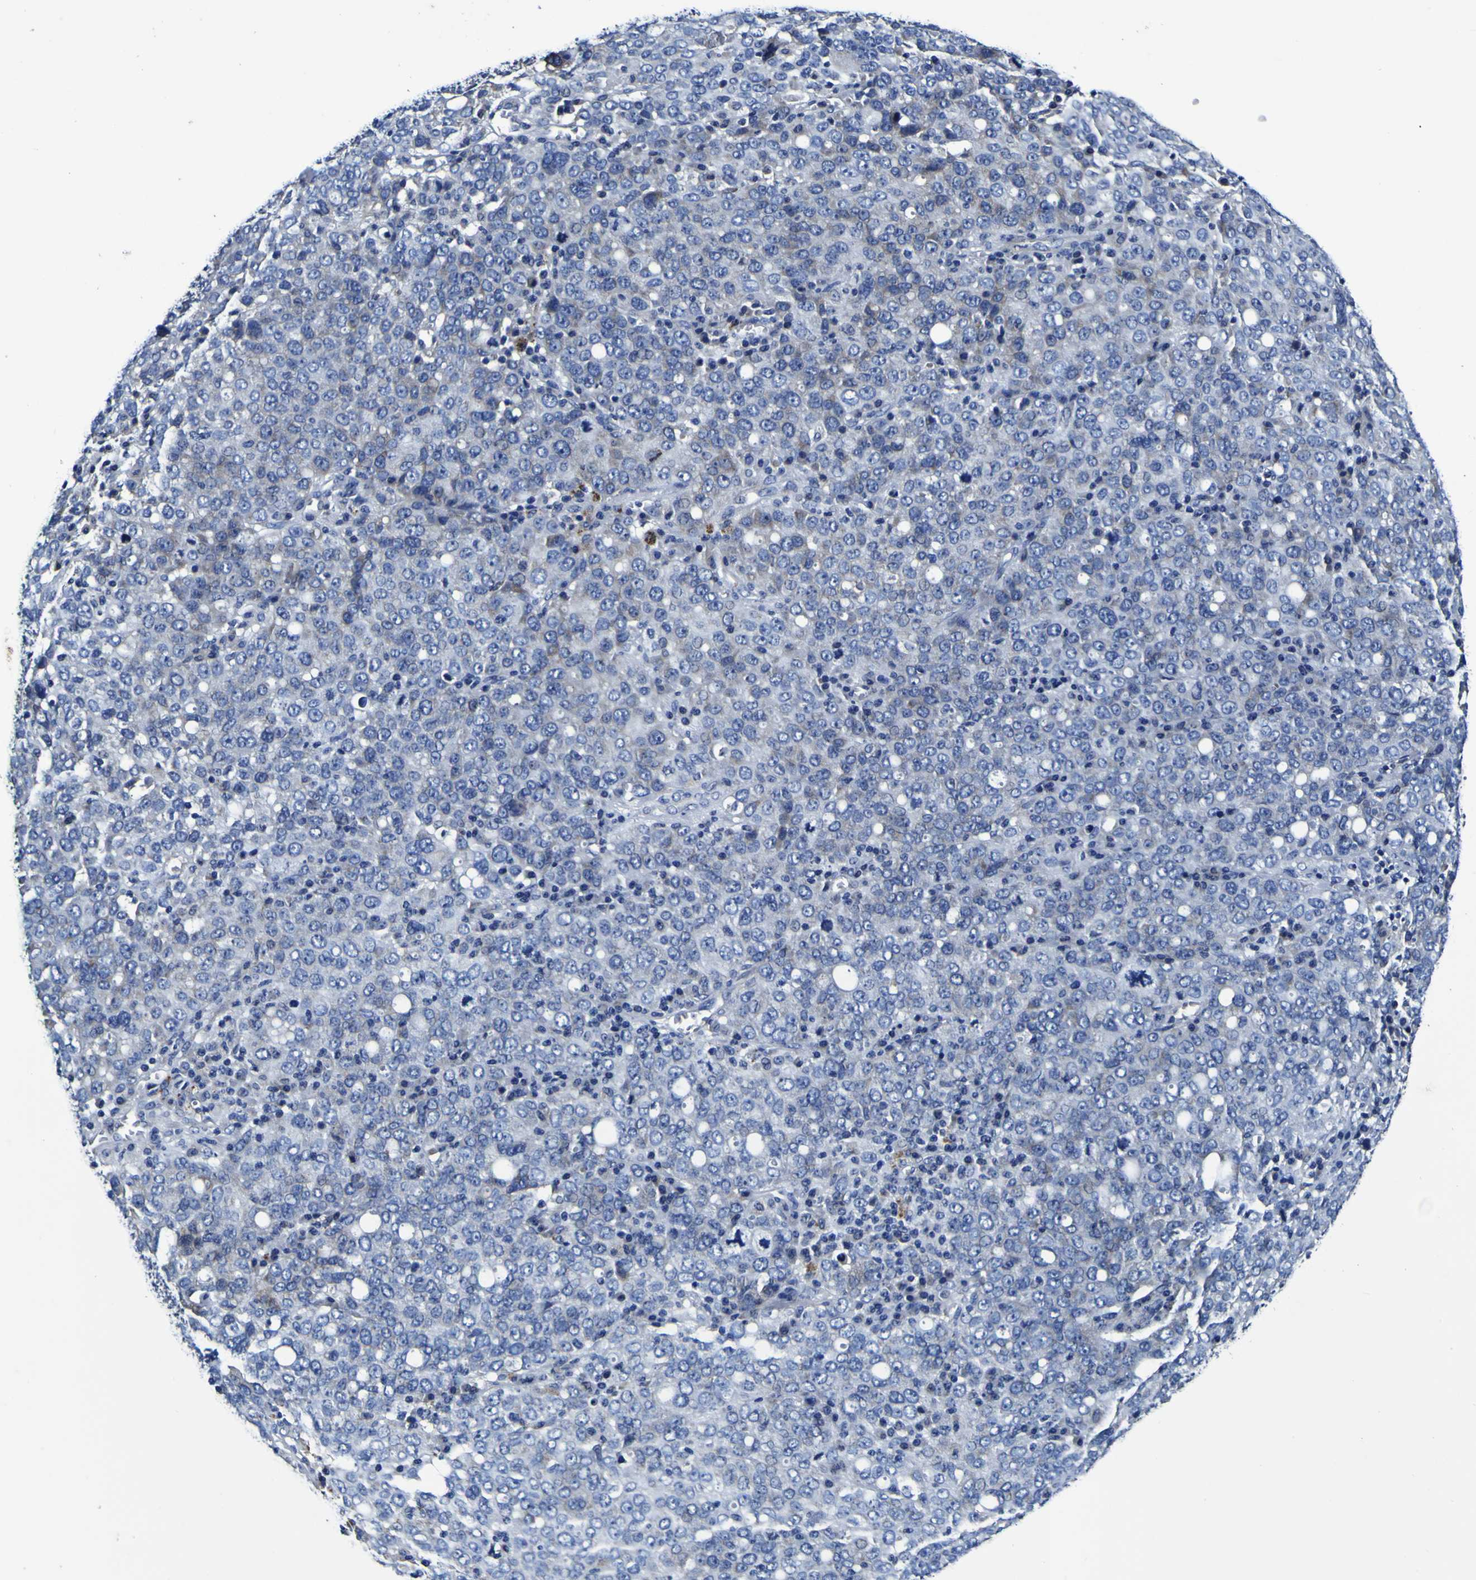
{"staining": {"intensity": "negative", "quantity": "none", "location": "none"}, "tissue": "ovarian cancer", "cell_type": "Tumor cells", "image_type": "cancer", "snomed": [{"axis": "morphology", "description": "Carcinoma, endometroid"}, {"axis": "topography", "description": "Ovary"}], "caption": "A photomicrograph of ovarian endometroid carcinoma stained for a protein demonstrates no brown staining in tumor cells. Brightfield microscopy of immunohistochemistry stained with DAB (brown) and hematoxylin (blue), captured at high magnification.", "gene": "PANK4", "patient": {"sex": "female", "age": 62}}